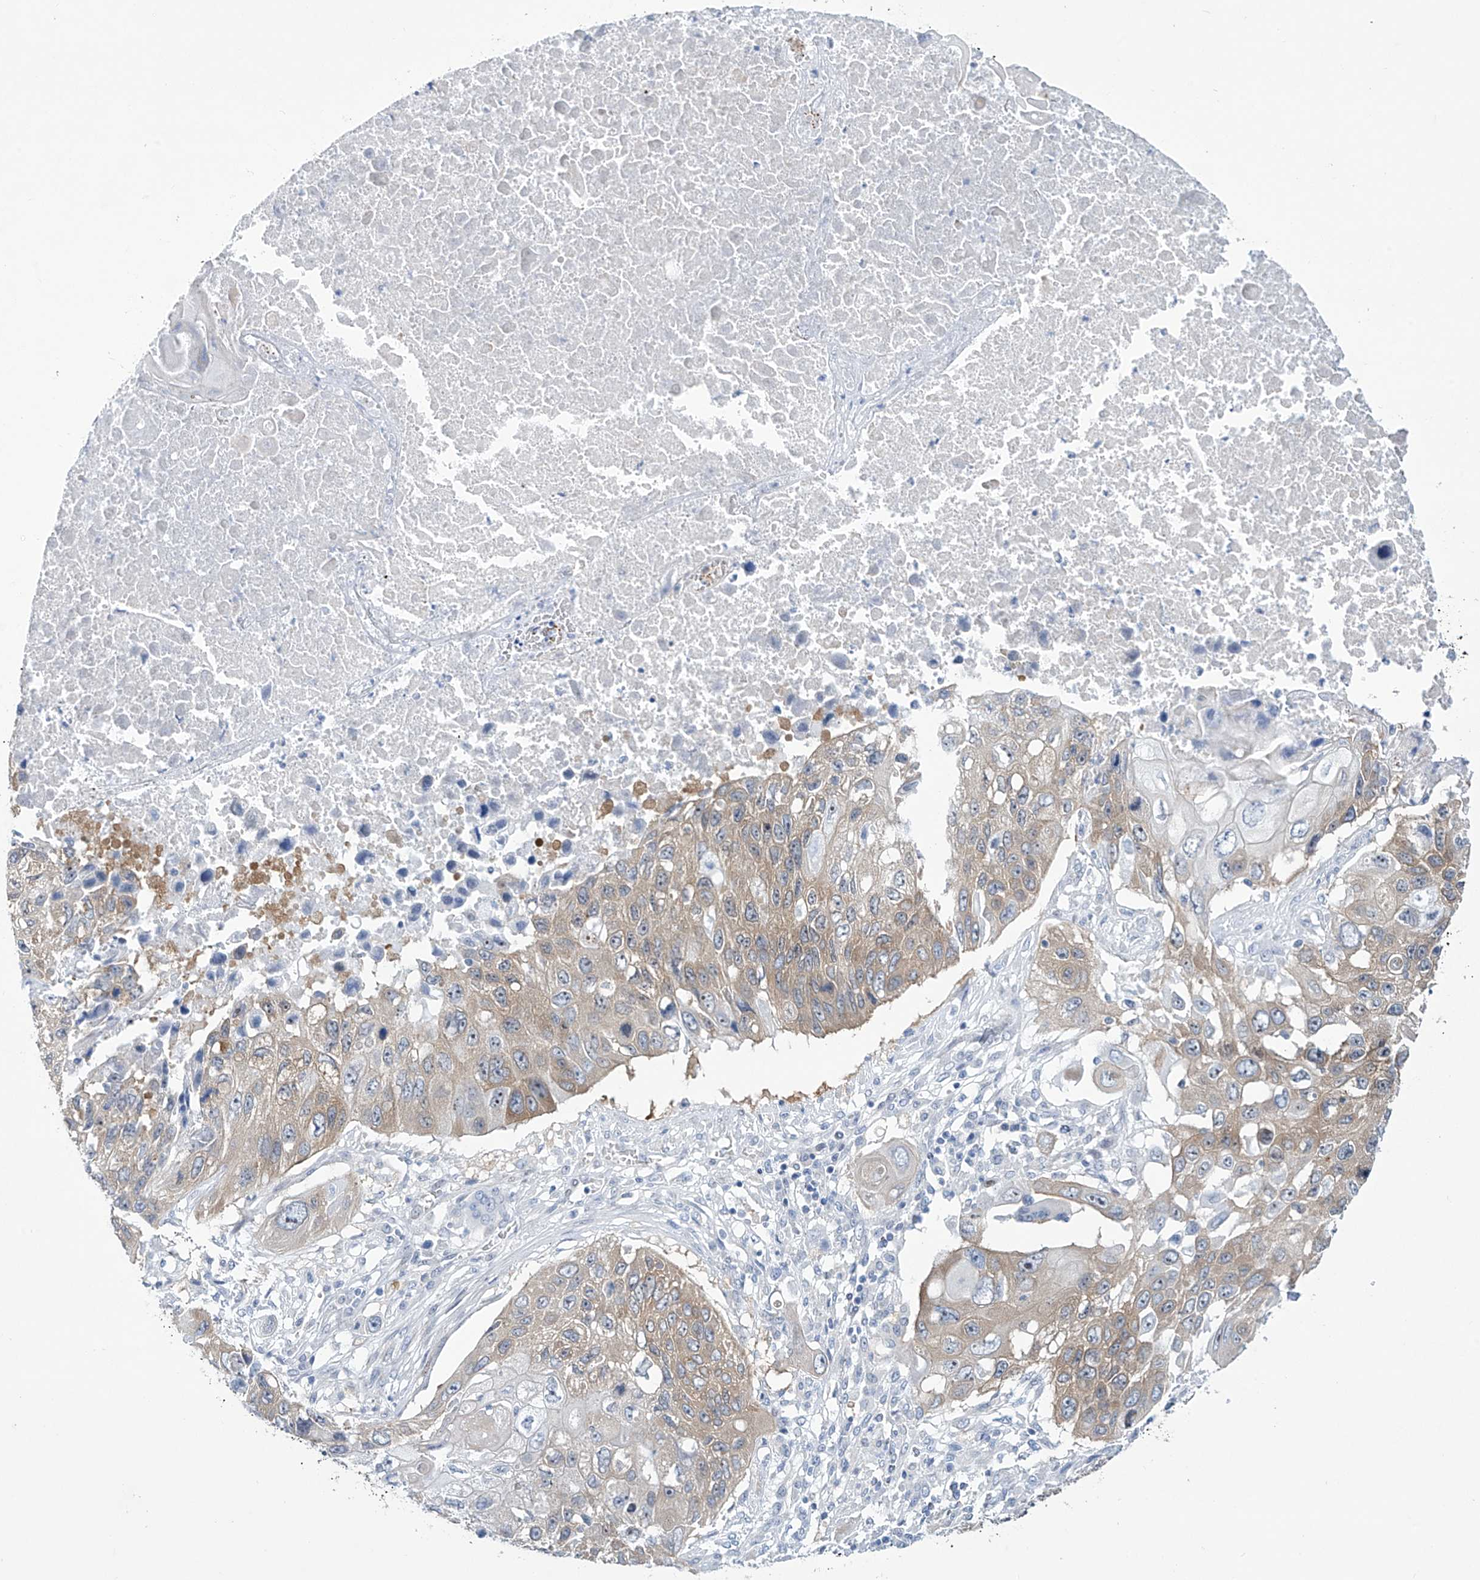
{"staining": {"intensity": "weak", "quantity": ">75%", "location": "cytoplasmic/membranous"}, "tissue": "lung cancer", "cell_type": "Tumor cells", "image_type": "cancer", "snomed": [{"axis": "morphology", "description": "Squamous cell carcinoma, NOS"}, {"axis": "topography", "description": "Lung"}], "caption": "A photomicrograph of lung cancer (squamous cell carcinoma) stained for a protein exhibits weak cytoplasmic/membranous brown staining in tumor cells. (DAB (3,3'-diaminobenzidine) IHC with brightfield microscopy, high magnification).", "gene": "TRIM60", "patient": {"sex": "male", "age": 61}}